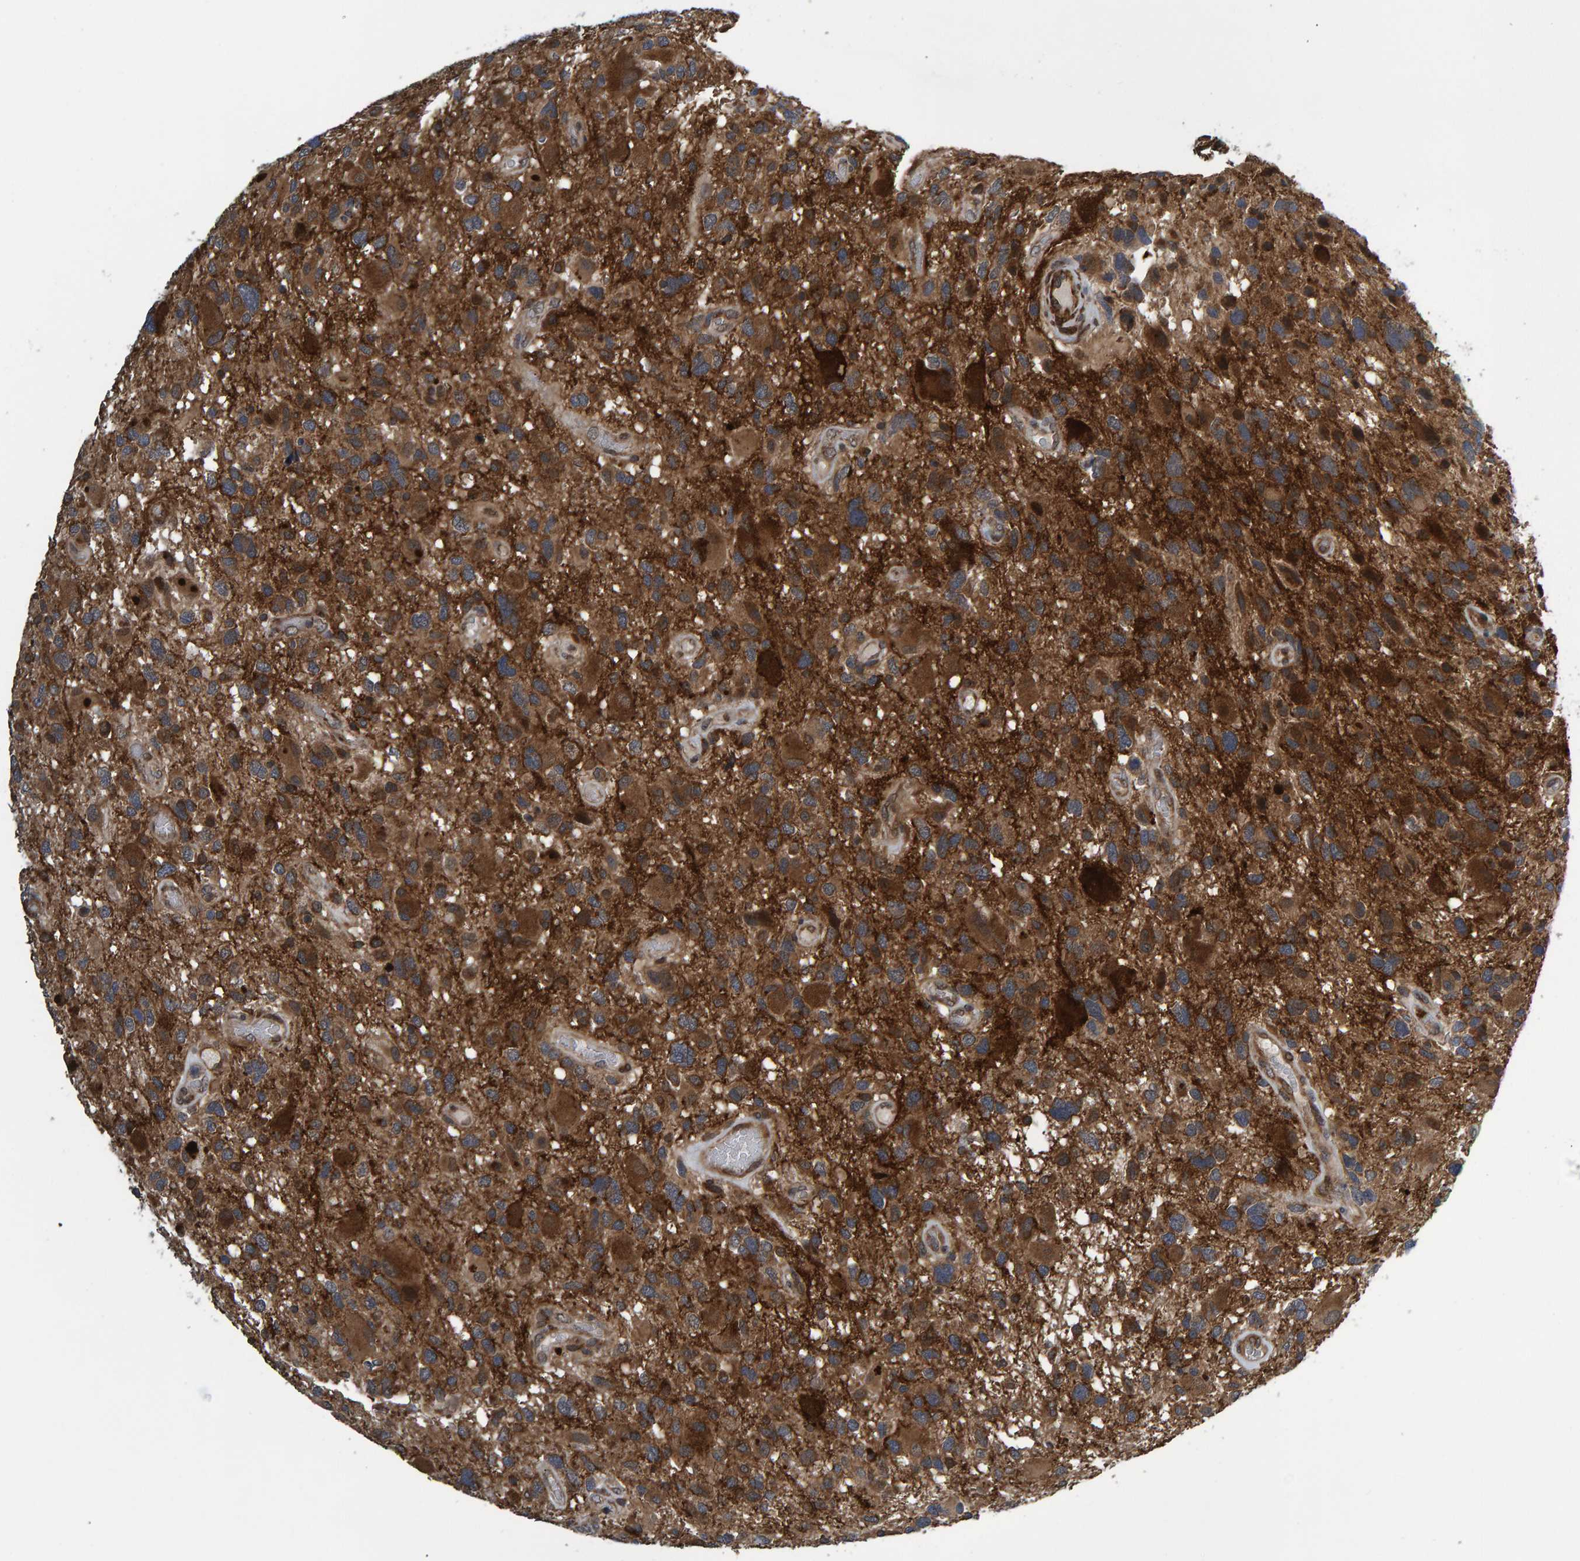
{"staining": {"intensity": "strong", "quantity": ">75%", "location": "cytoplasmic/membranous"}, "tissue": "glioma", "cell_type": "Tumor cells", "image_type": "cancer", "snomed": [{"axis": "morphology", "description": "Glioma, malignant, High grade"}, {"axis": "topography", "description": "Brain"}], "caption": "Immunohistochemistry of glioma displays high levels of strong cytoplasmic/membranous staining in approximately >75% of tumor cells. Immunohistochemistry stains the protein of interest in brown and the nuclei are stained blue.", "gene": "ATP6V1H", "patient": {"sex": "male", "age": 33}}